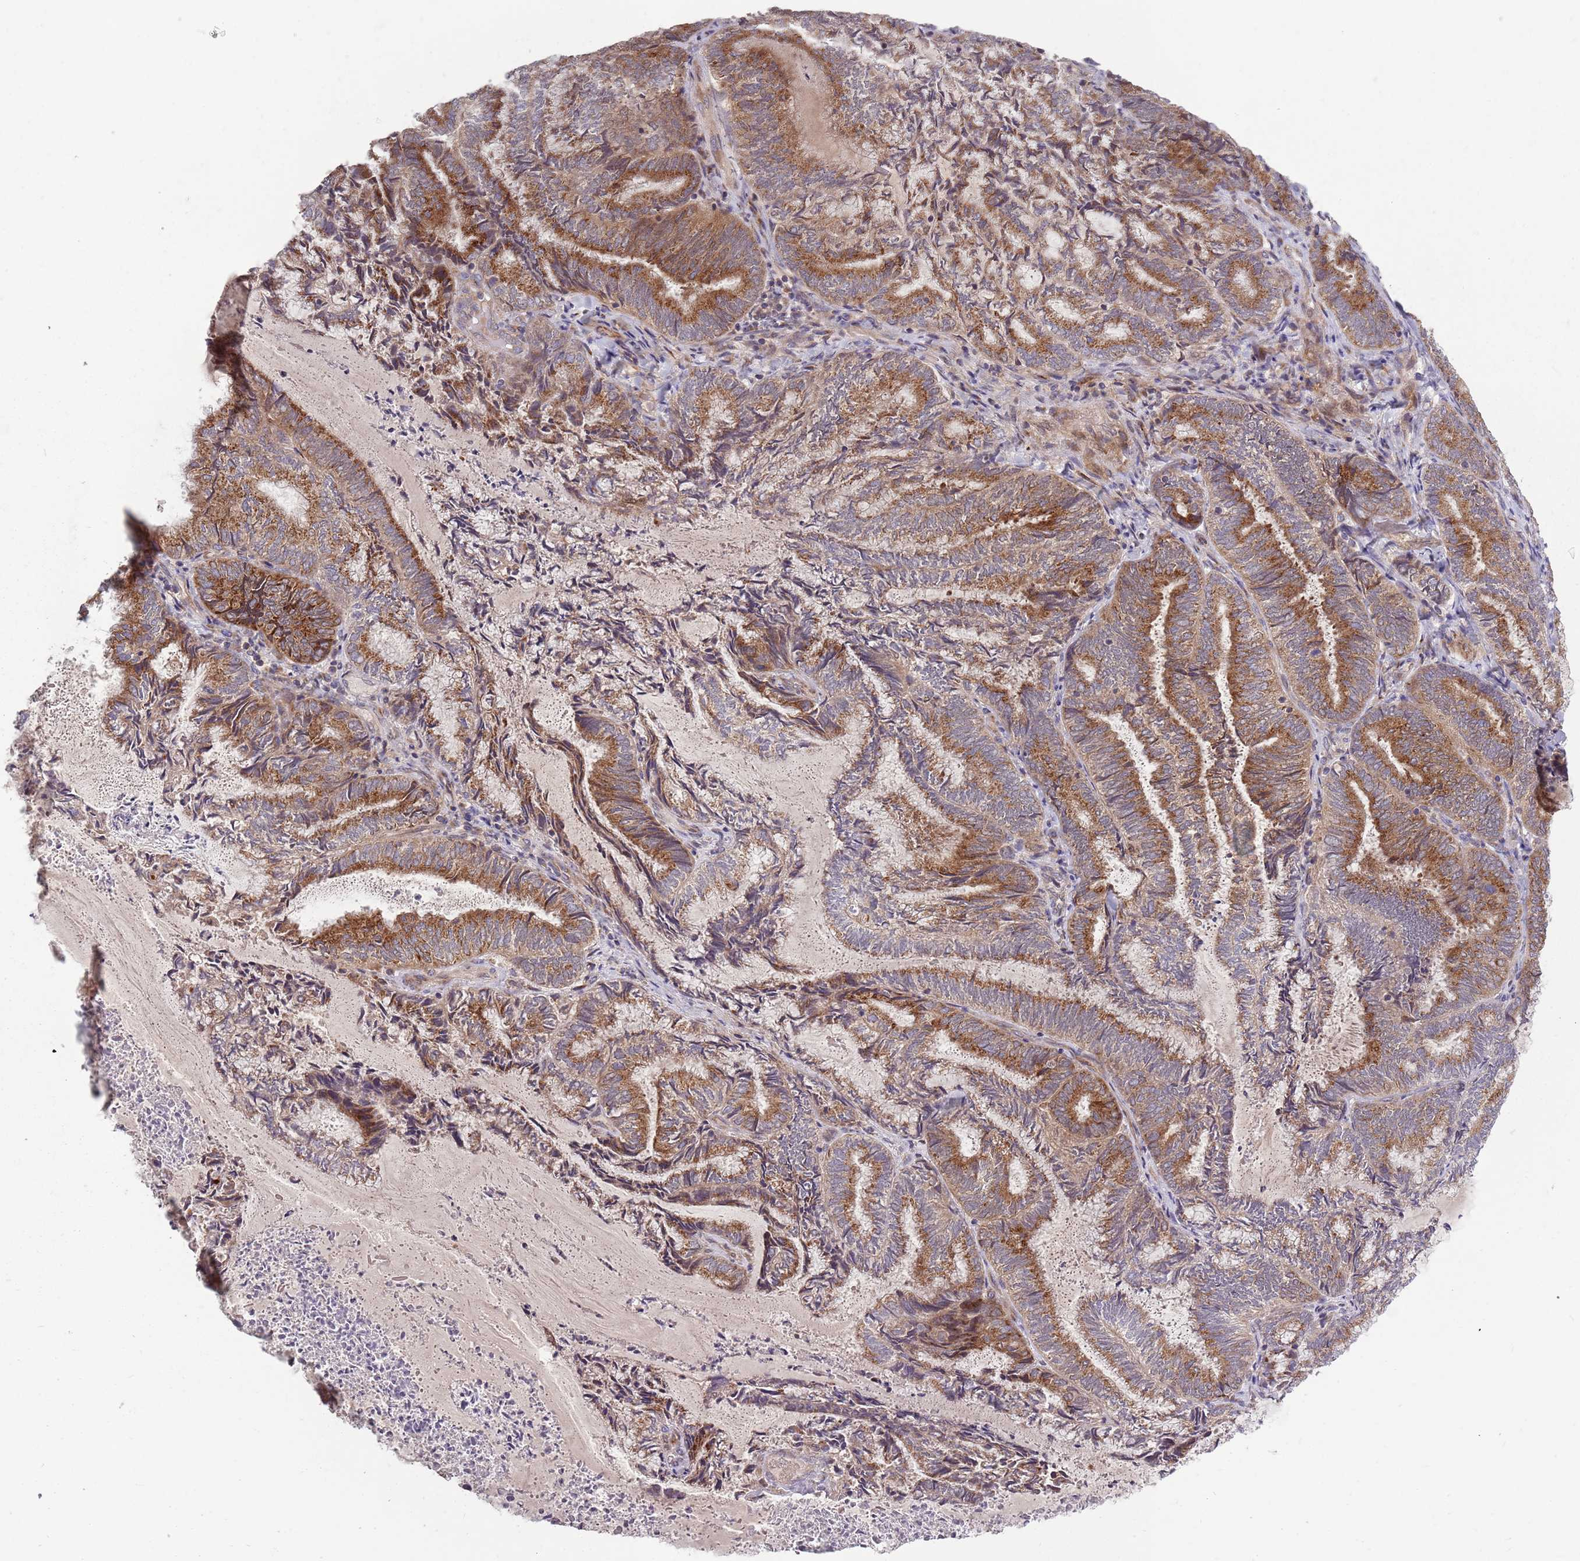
{"staining": {"intensity": "moderate", "quantity": ">75%", "location": "cytoplasmic/membranous"}, "tissue": "endometrial cancer", "cell_type": "Tumor cells", "image_type": "cancer", "snomed": [{"axis": "morphology", "description": "Adenocarcinoma, NOS"}, {"axis": "topography", "description": "Endometrium"}], "caption": "This histopathology image shows immunohistochemistry (IHC) staining of human adenocarcinoma (endometrial), with medium moderate cytoplasmic/membranous expression in approximately >75% of tumor cells.", "gene": "PLD6", "patient": {"sex": "female", "age": 80}}